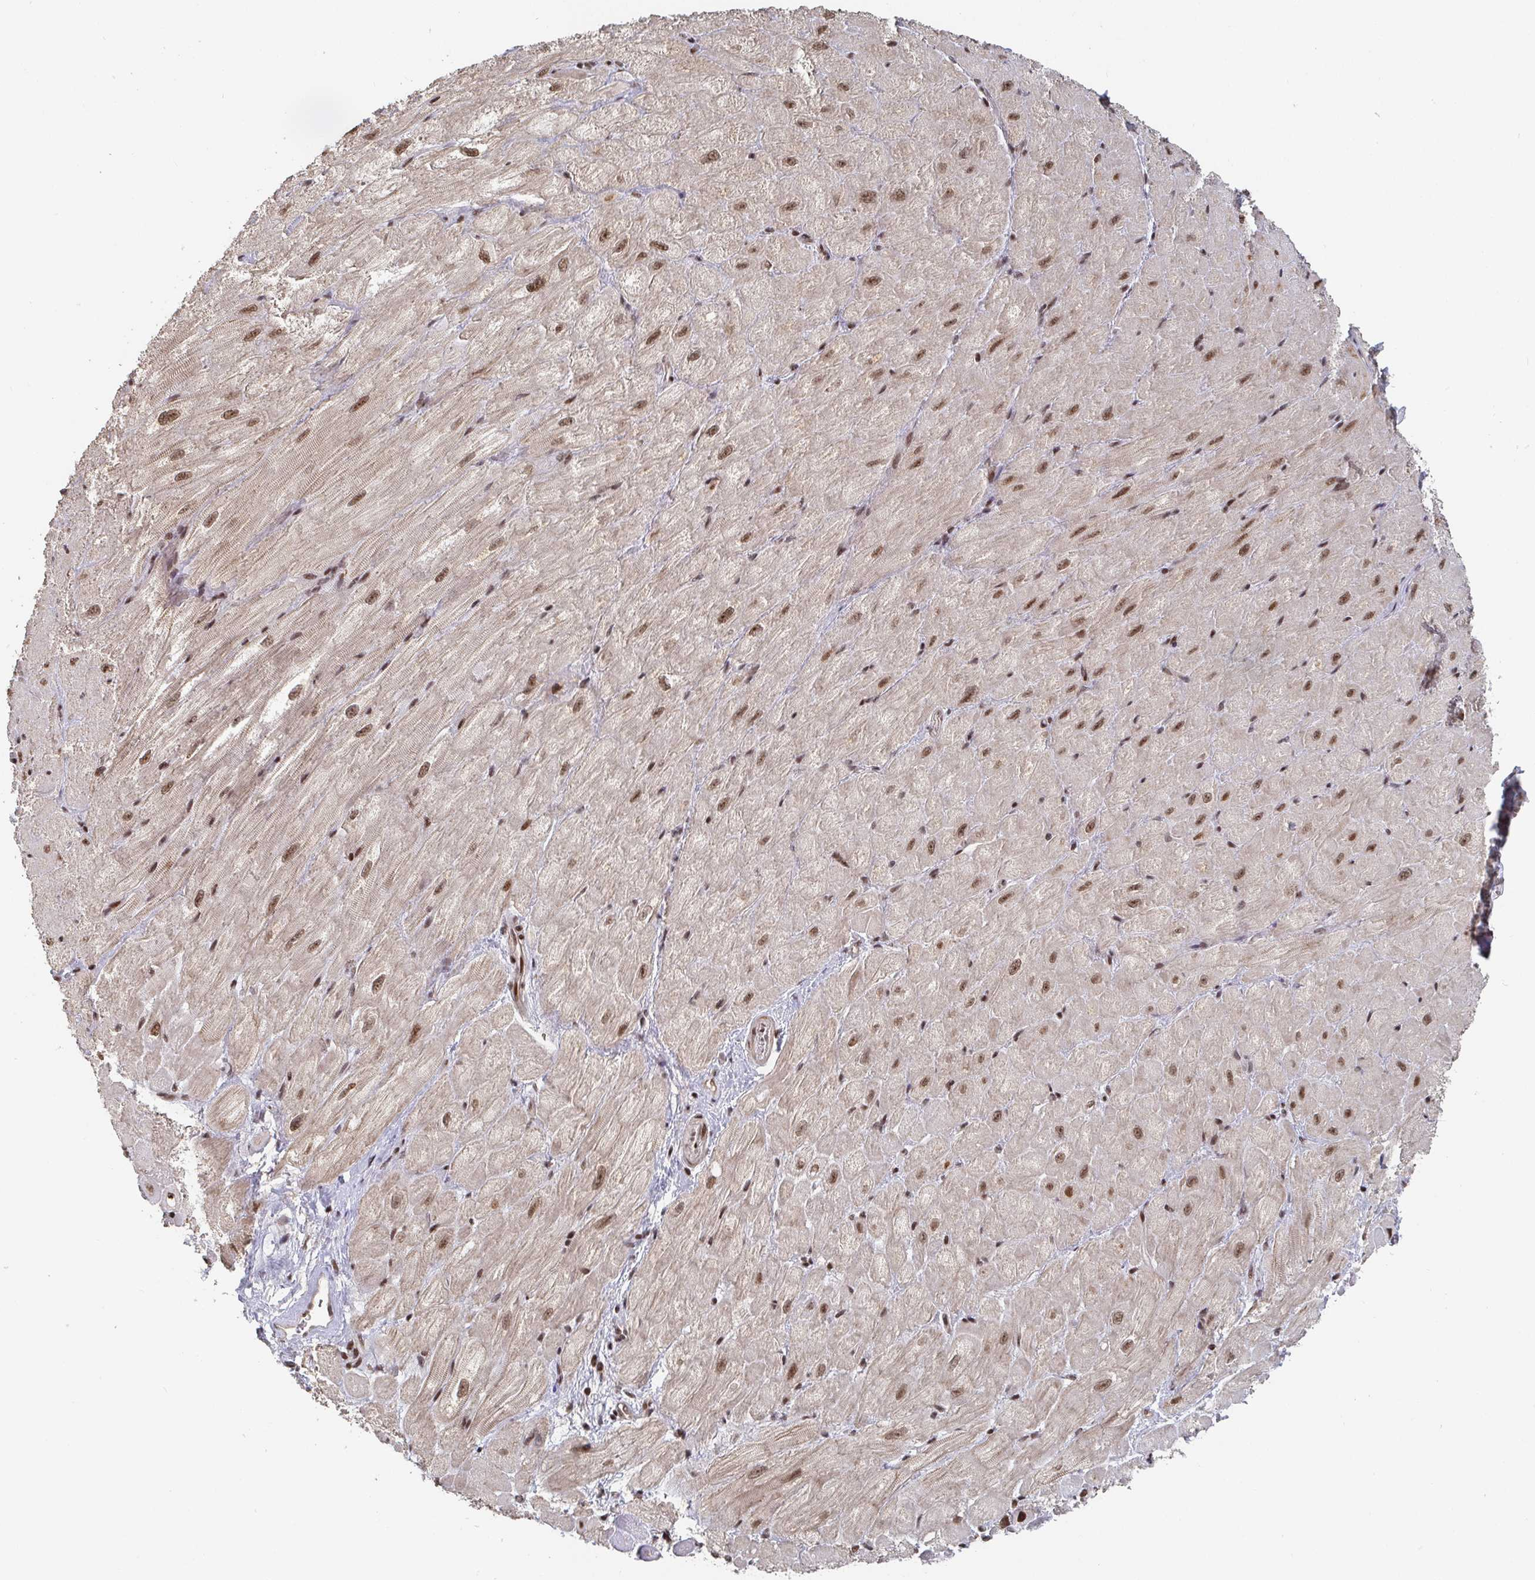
{"staining": {"intensity": "moderate", "quantity": ">75%", "location": "cytoplasmic/membranous,nuclear"}, "tissue": "heart muscle", "cell_type": "Cardiomyocytes", "image_type": "normal", "snomed": [{"axis": "morphology", "description": "Normal tissue, NOS"}, {"axis": "topography", "description": "Heart"}], "caption": "This image reveals immunohistochemistry (IHC) staining of normal human heart muscle, with medium moderate cytoplasmic/membranous,nuclear staining in approximately >75% of cardiomyocytes.", "gene": "ZDHHC12", "patient": {"sex": "male", "age": 62}}